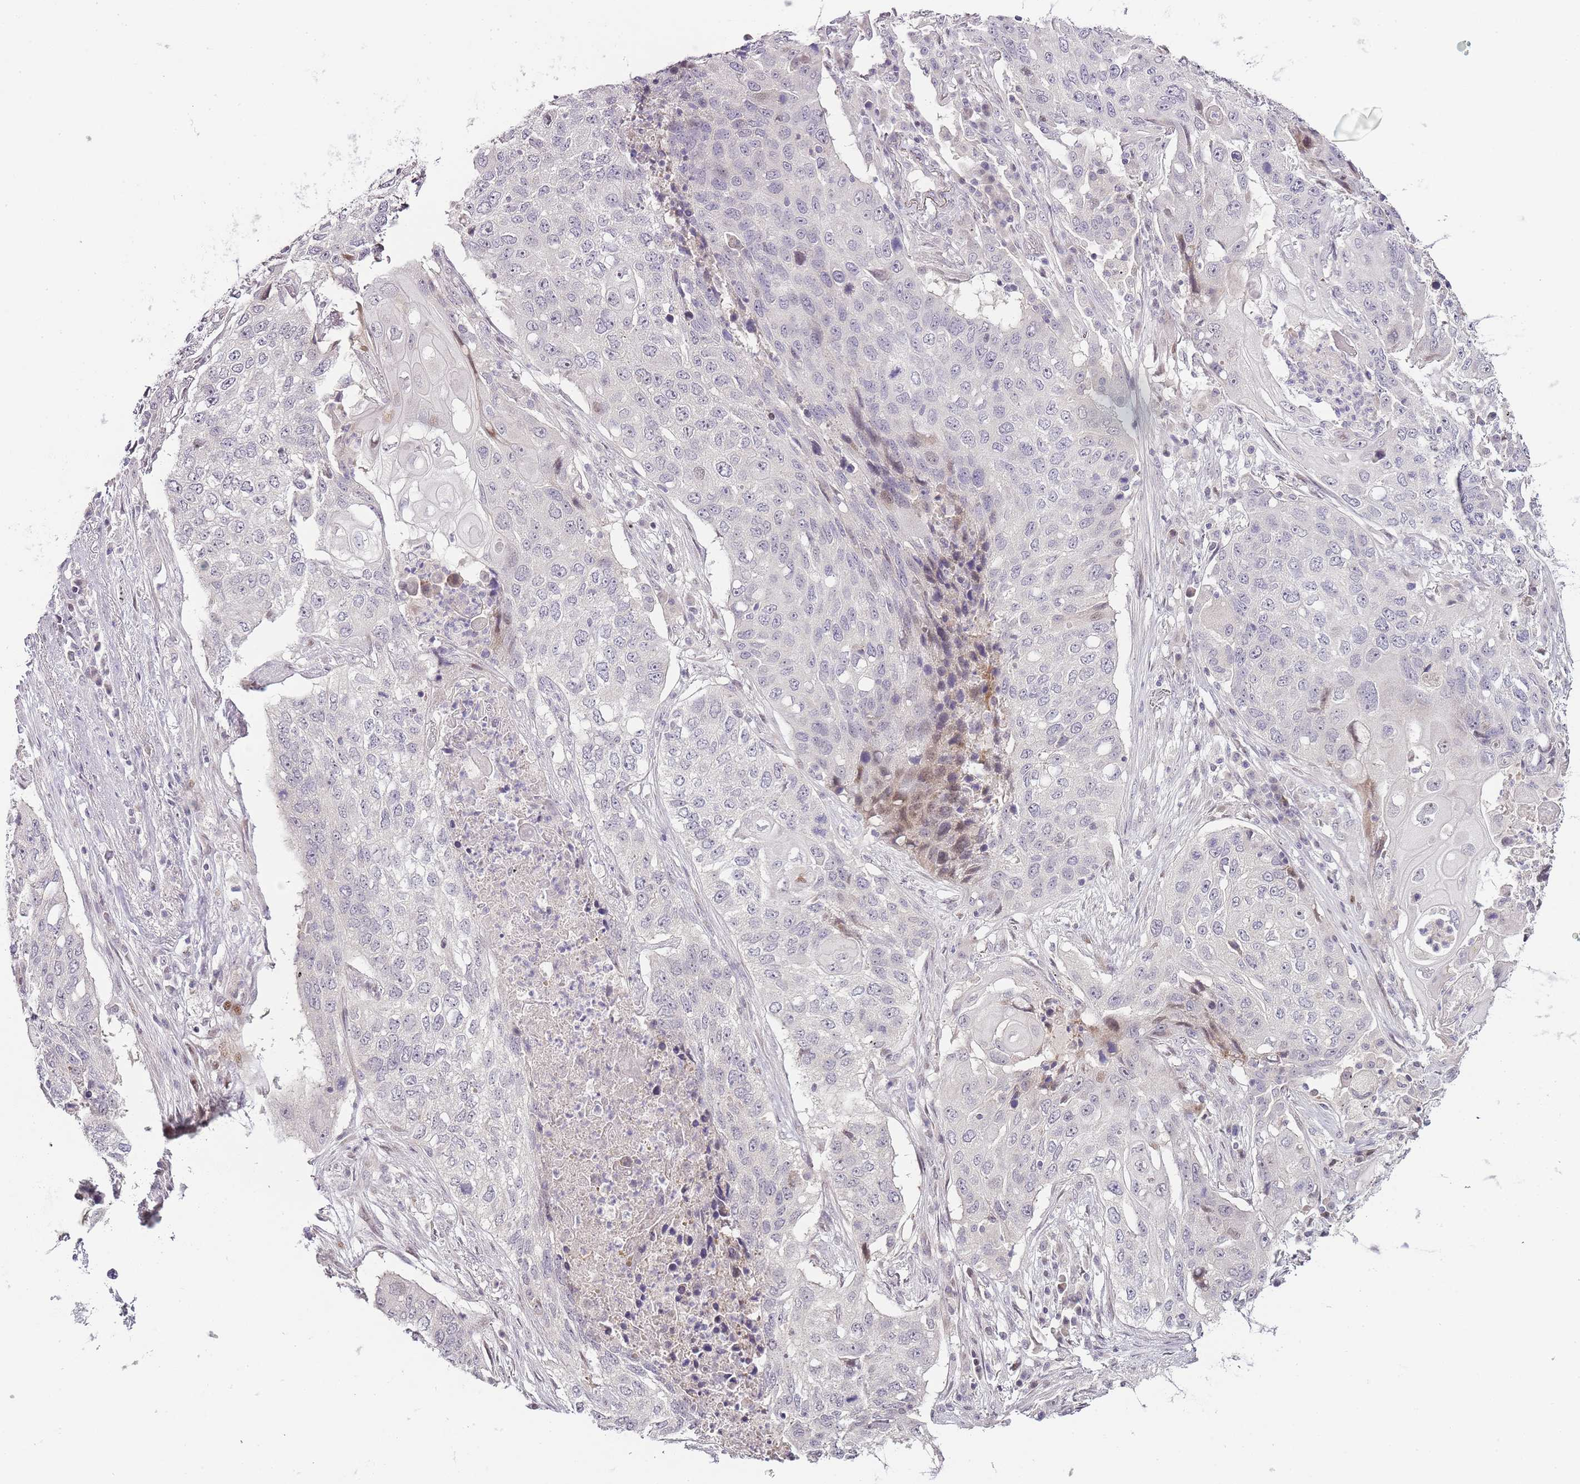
{"staining": {"intensity": "negative", "quantity": "none", "location": "none"}, "tissue": "lung cancer", "cell_type": "Tumor cells", "image_type": "cancer", "snomed": [{"axis": "morphology", "description": "Squamous cell carcinoma, NOS"}, {"axis": "topography", "description": "Lung"}], "caption": "Micrograph shows no significant protein expression in tumor cells of lung cancer (squamous cell carcinoma).", "gene": "OGG1", "patient": {"sex": "female", "age": 63}}